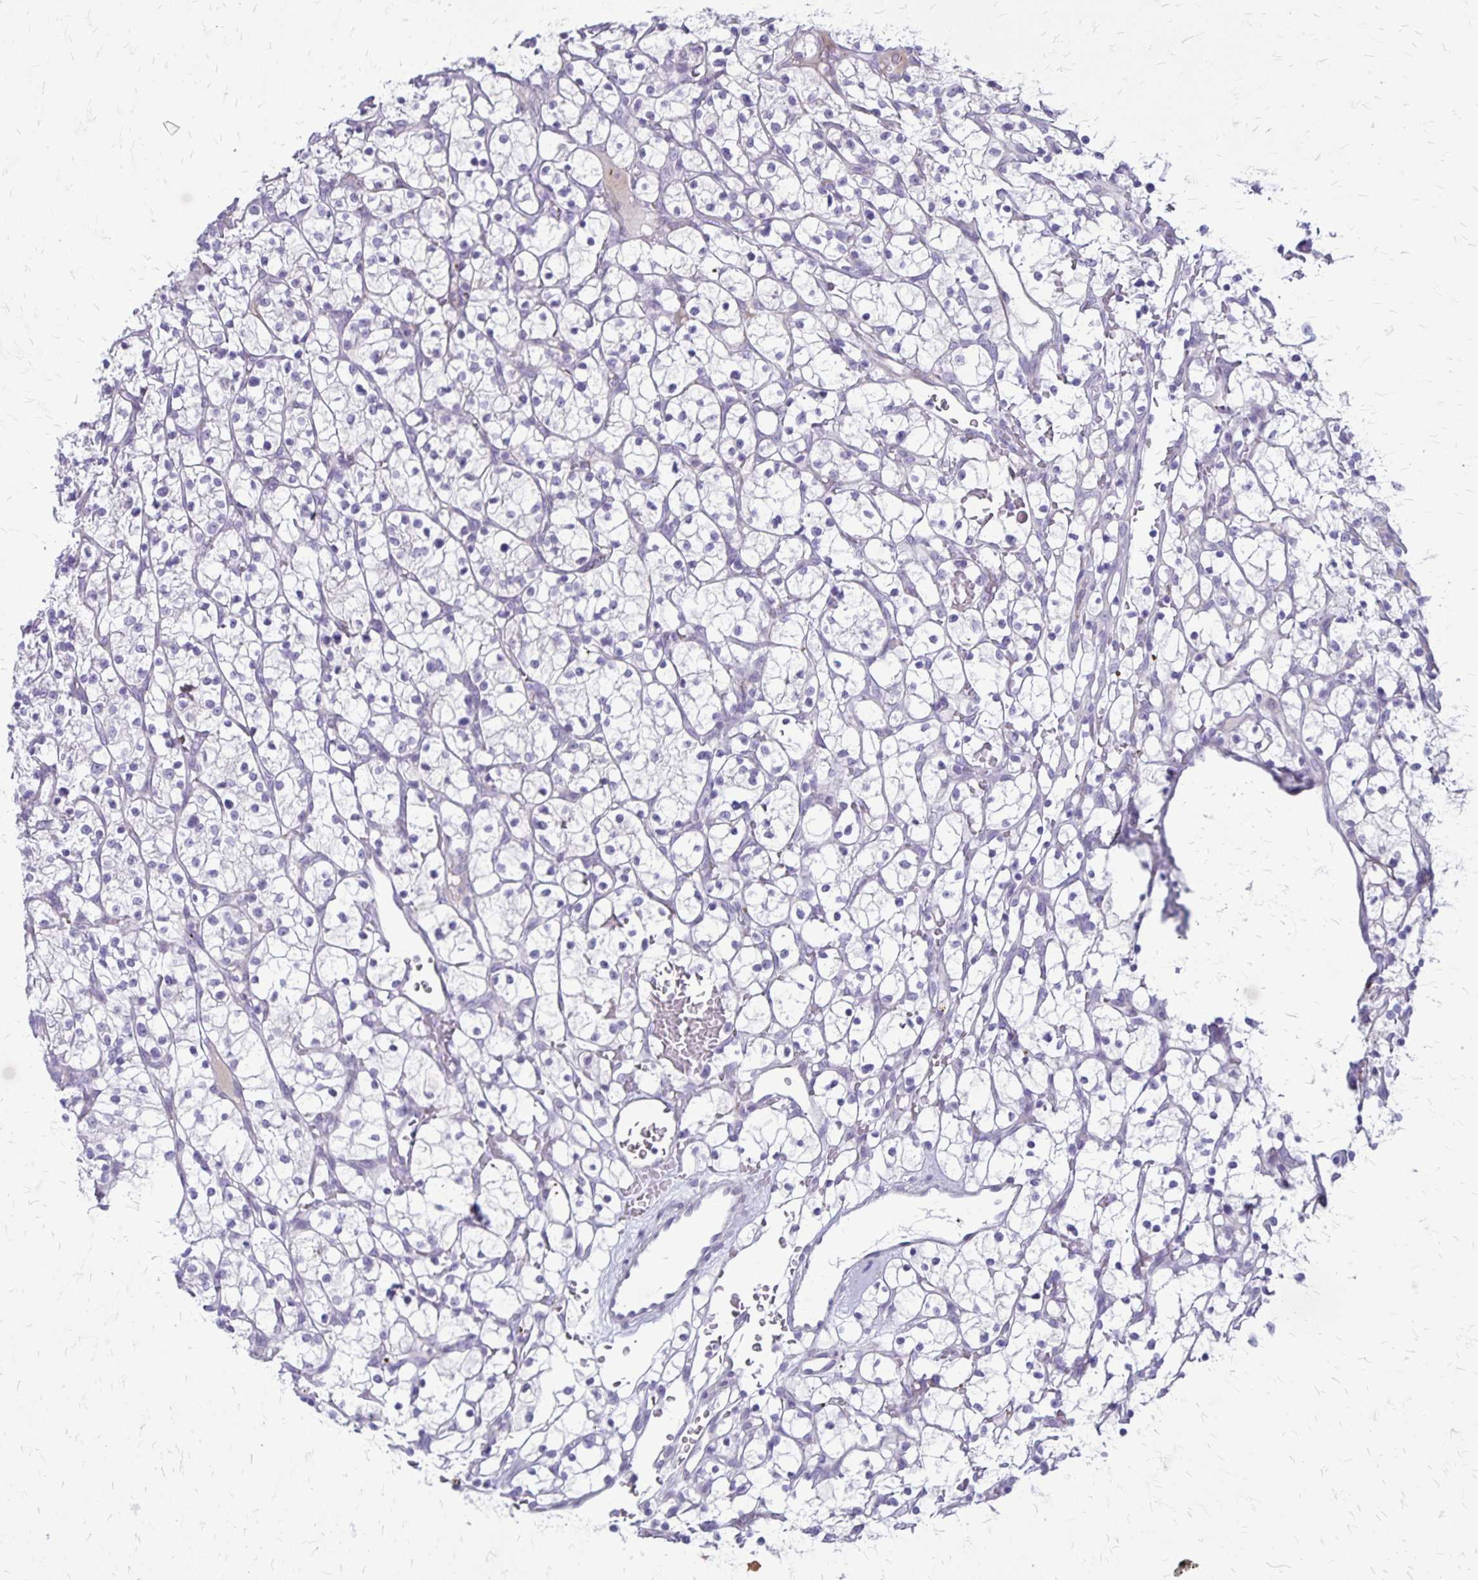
{"staining": {"intensity": "negative", "quantity": "none", "location": "none"}, "tissue": "renal cancer", "cell_type": "Tumor cells", "image_type": "cancer", "snomed": [{"axis": "morphology", "description": "Adenocarcinoma, NOS"}, {"axis": "topography", "description": "Kidney"}], "caption": "Tumor cells are negative for protein expression in human renal adenocarcinoma.", "gene": "GP9", "patient": {"sex": "female", "age": 64}}